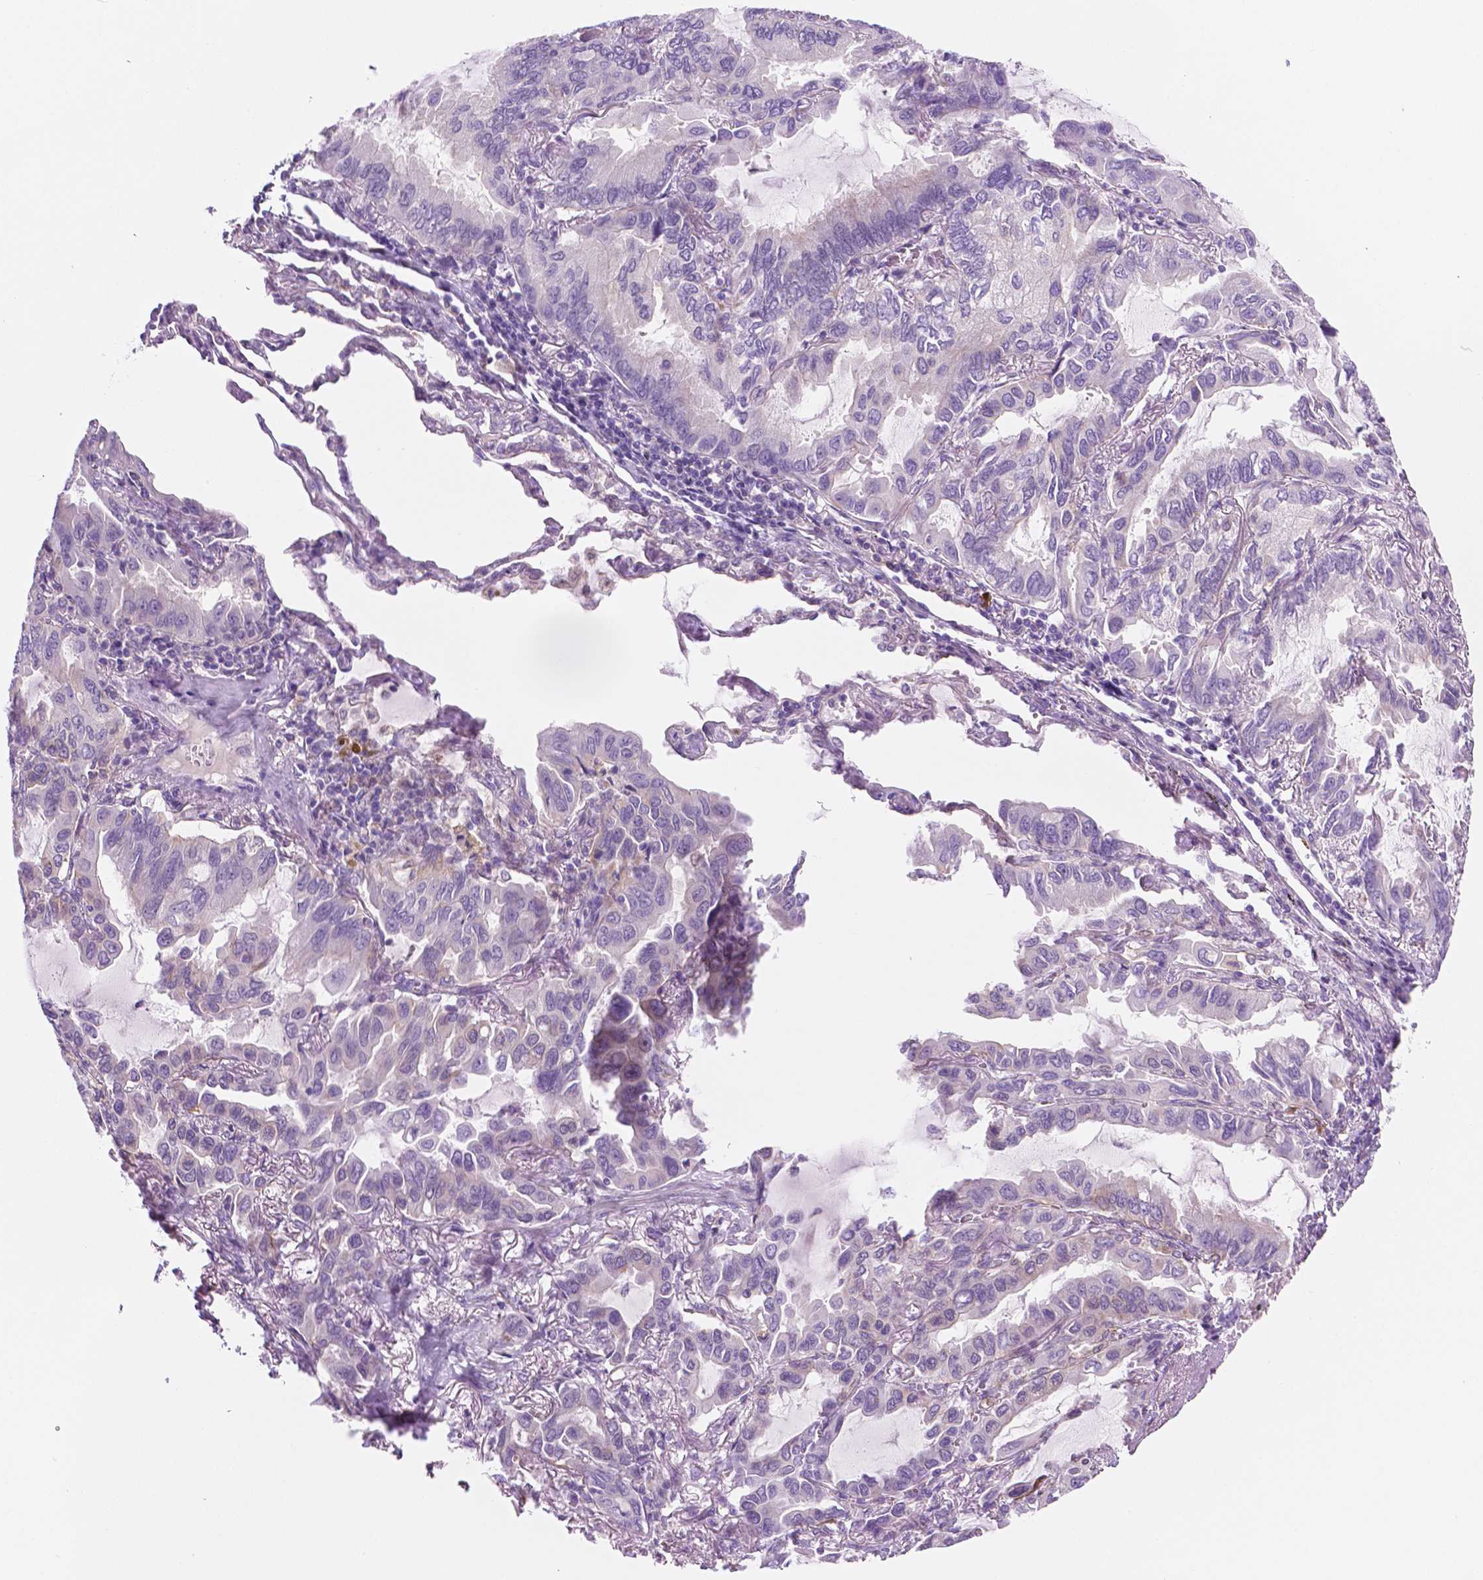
{"staining": {"intensity": "negative", "quantity": "none", "location": "none"}, "tissue": "lung cancer", "cell_type": "Tumor cells", "image_type": "cancer", "snomed": [{"axis": "morphology", "description": "Adenocarcinoma, NOS"}, {"axis": "topography", "description": "Lung"}], "caption": "This image is of lung adenocarcinoma stained with immunohistochemistry (IHC) to label a protein in brown with the nuclei are counter-stained blue. There is no staining in tumor cells.", "gene": "EPPK1", "patient": {"sex": "male", "age": 64}}